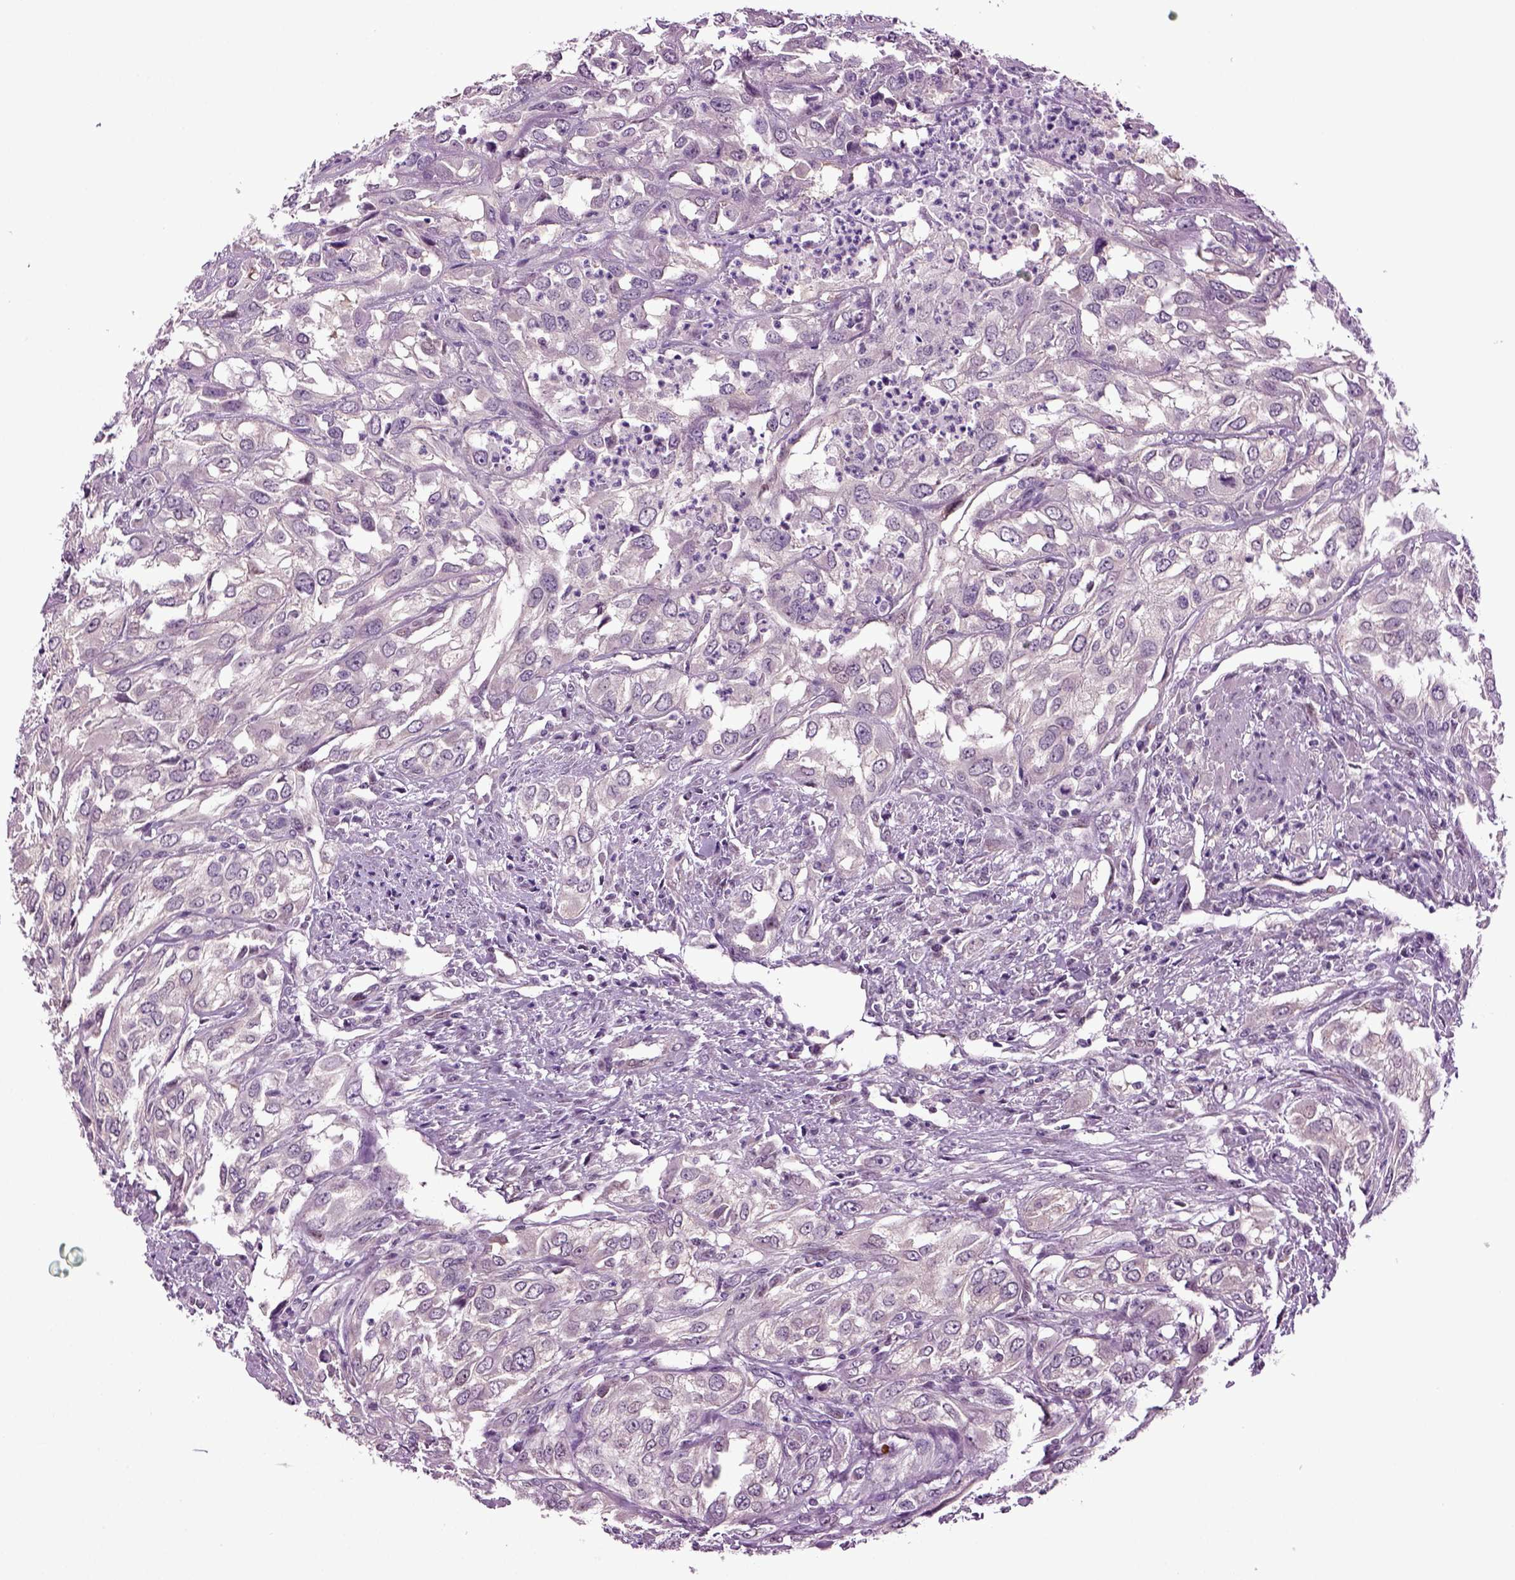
{"staining": {"intensity": "negative", "quantity": "none", "location": "none"}, "tissue": "urothelial cancer", "cell_type": "Tumor cells", "image_type": "cancer", "snomed": [{"axis": "morphology", "description": "Urothelial carcinoma, High grade"}, {"axis": "topography", "description": "Urinary bladder"}], "caption": "Immunohistochemistry (IHC) photomicrograph of neoplastic tissue: urothelial cancer stained with DAB shows no significant protein staining in tumor cells. The staining was performed using DAB (3,3'-diaminobenzidine) to visualize the protein expression in brown, while the nuclei were stained in blue with hematoxylin (Magnification: 20x).", "gene": "PLCH2", "patient": {"sex": "male", "age": 67}}